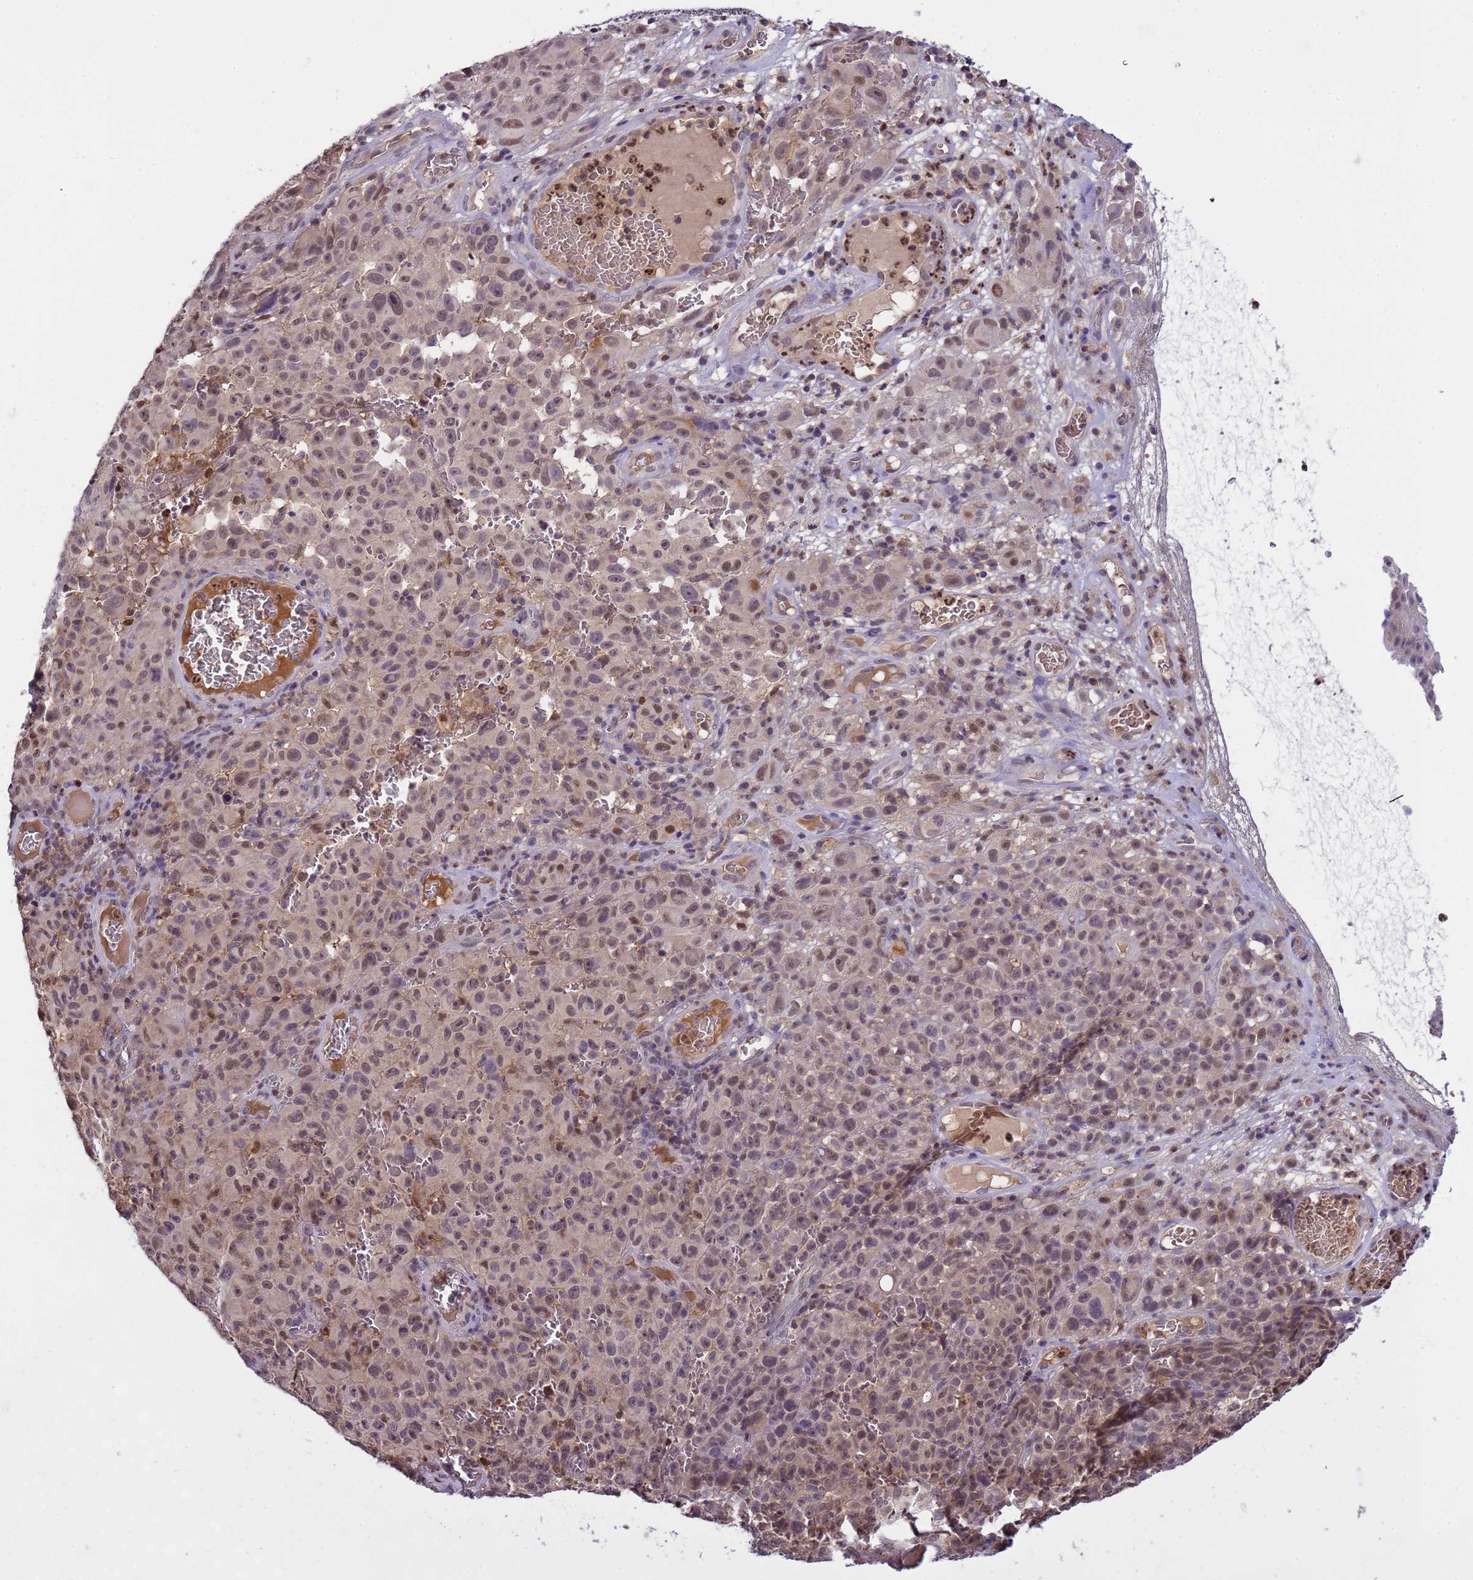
{"staining": {"intensity": "weak", "quantity": "25%-75%", "location": "nuclear"}, "tissue": "melanoma", "cell_type": "Tumor cells", "image_type": "cancer", "snomed": [{"axis": "morphology", "description": "Malignant melanoma, NOS"}, {"axis": "topography", "description": "Skin"}], "caption": "Malignant melanoma stained with a protein marker reveals weak staining in tumor cells.", "gene": "CD53", "patient": {"sex": "female", "age": 82}}